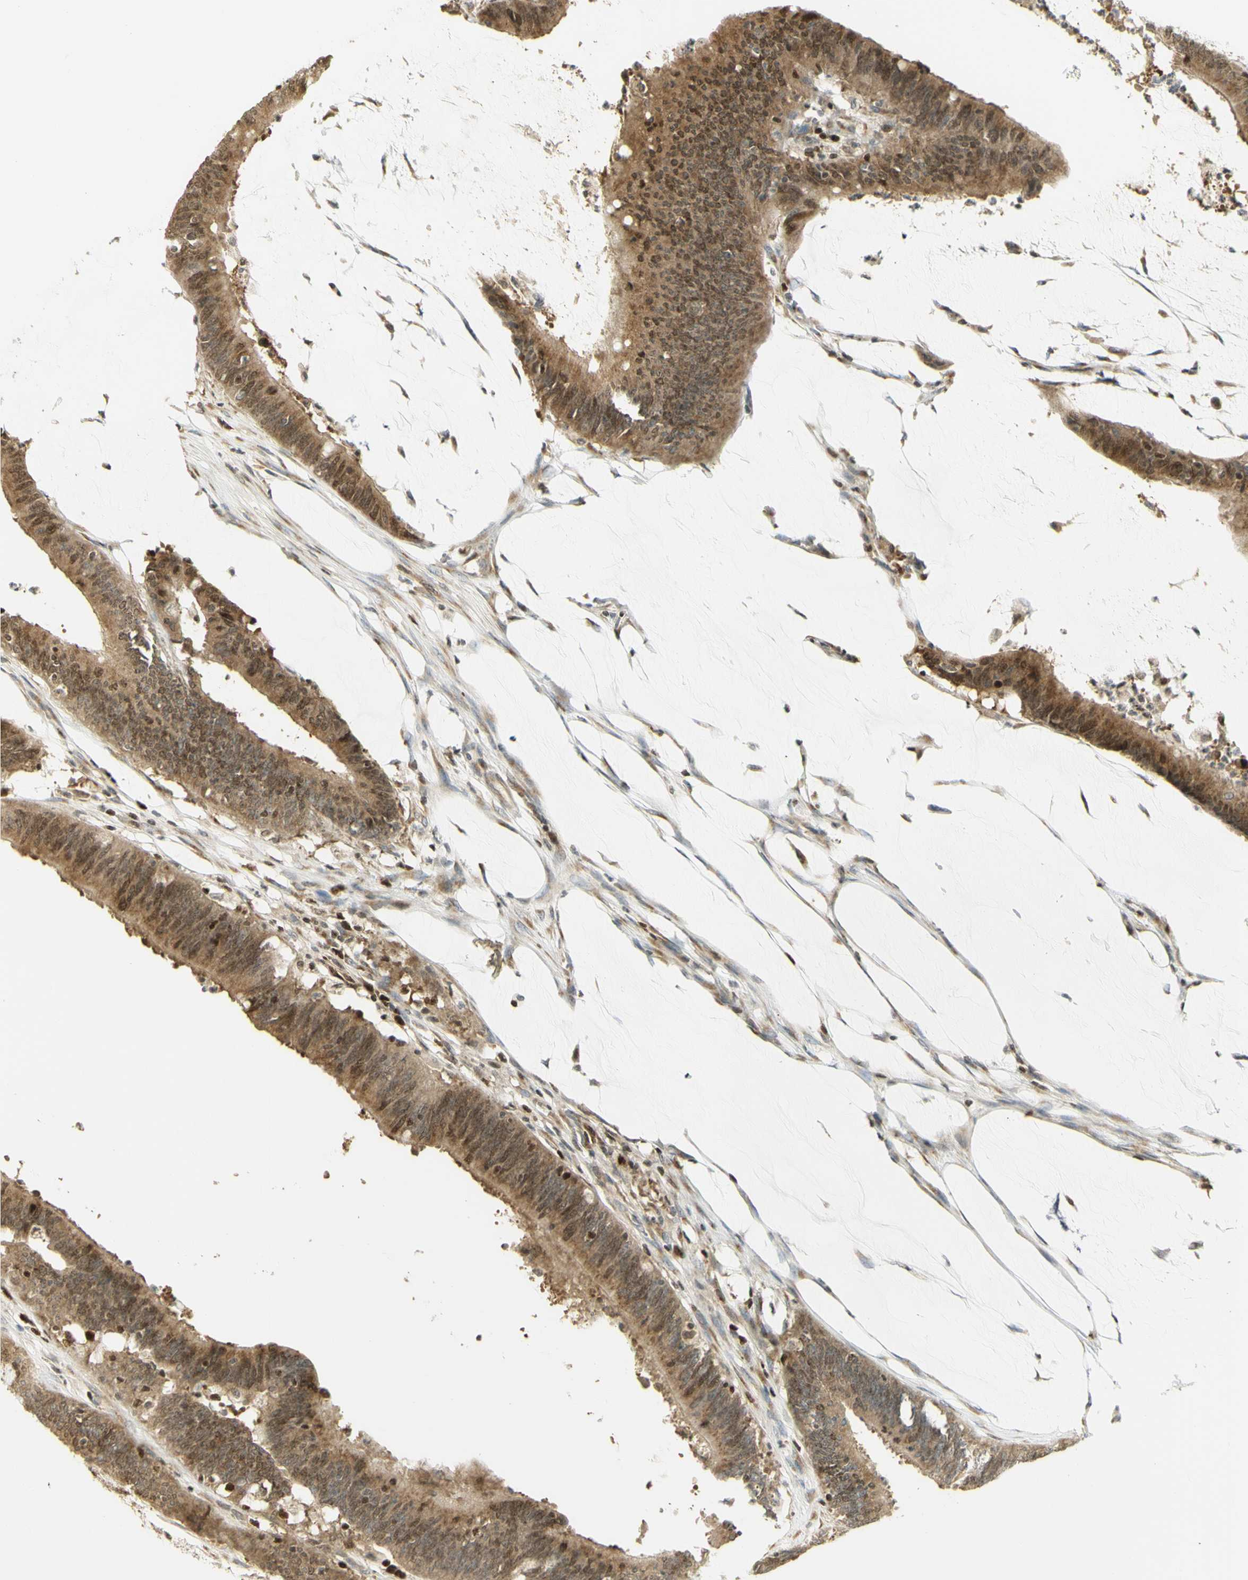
{"staining": {"intensity": "moderate", "quantity": ">75%", "location": "cytoplasmic/membranous,nuclear"}, "tissue": "colorectal cancer", "cell_type": "Tumor cells", "image_type": "cancer", "snomed": [{"axis": "morphology", "description": "Adenocarcinoma, NOS"}, {"axis": "topography", "description": "Rectum"}], "caption": "Protein staining shows moderate cytoplasmic/membranous and nuclear positivity in about >75% of tumor cells in colorectal cancer (adenocarcinoma). (DAB (3,3'-diaminobenzidine) IHC, brown staining for protein, blue staining for nuclei).", "gene": "KIF11", "patient": {"sex": "female", "age": 66}}